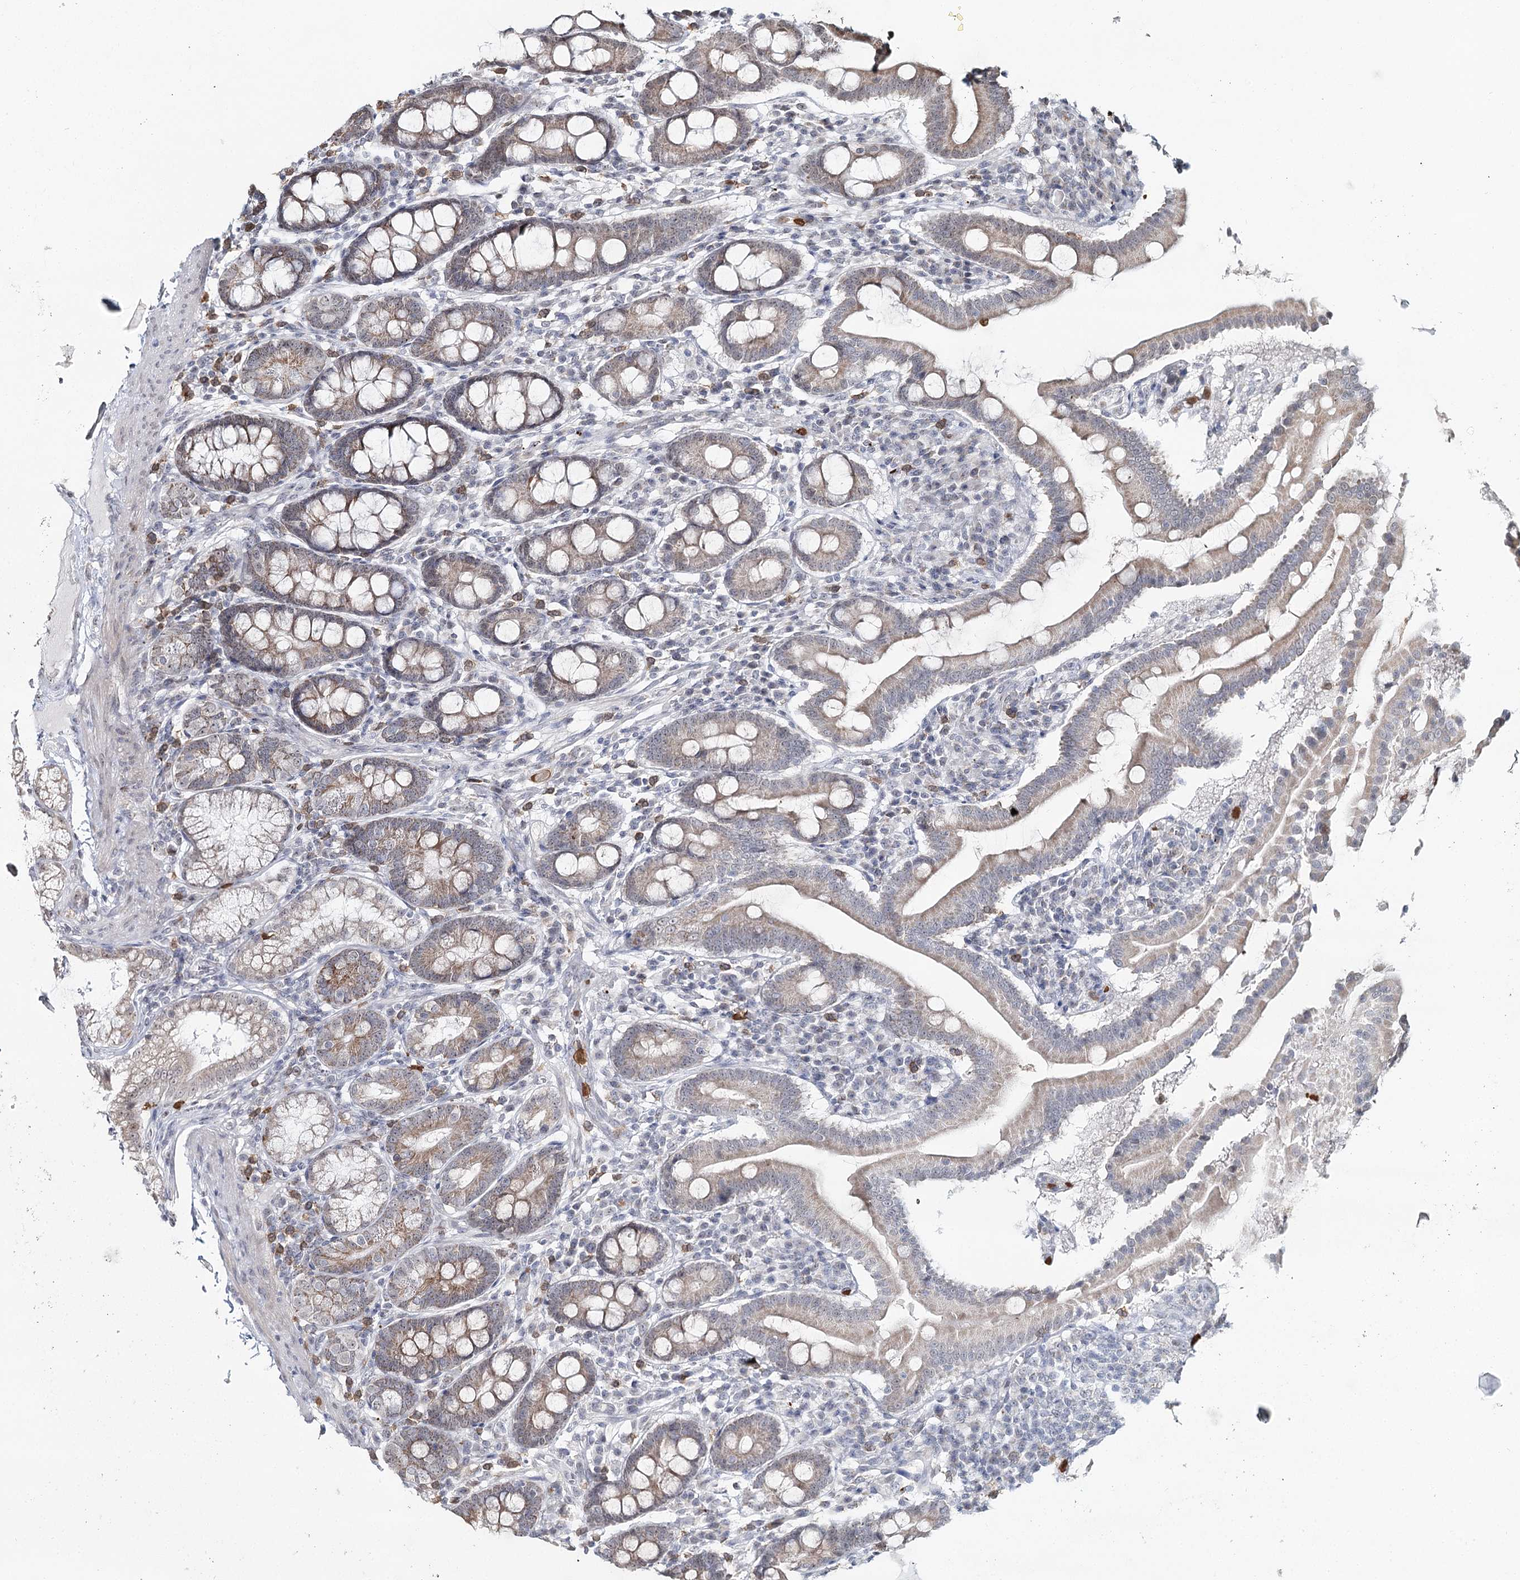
{"staining": {"intensity": "moderate", "quantity": "25%-75%", "location": "cytoplasmic/membranous"}, "tissue": "duodenum", "cell_type": "Glandular cells", "image_type": "normal", "snomed": [{"axis": "morphology", "description": "Normal tissue, NOS"}, {"axis": "topography", "description": "Duodenum"}], "caption": "Immunohistochemical staining of normal duodenum shows 25%-75% levels of moderate cytoplasmic/membranous protein positivity in approximately 25%-75% of glandular cells. (DAB (3,3'-diaminobenzidine) IHC, brown staining for protein, blue staining for nuclei).", "gene": "ATAD1", "patient": {"sex": "male", "age": 50}}